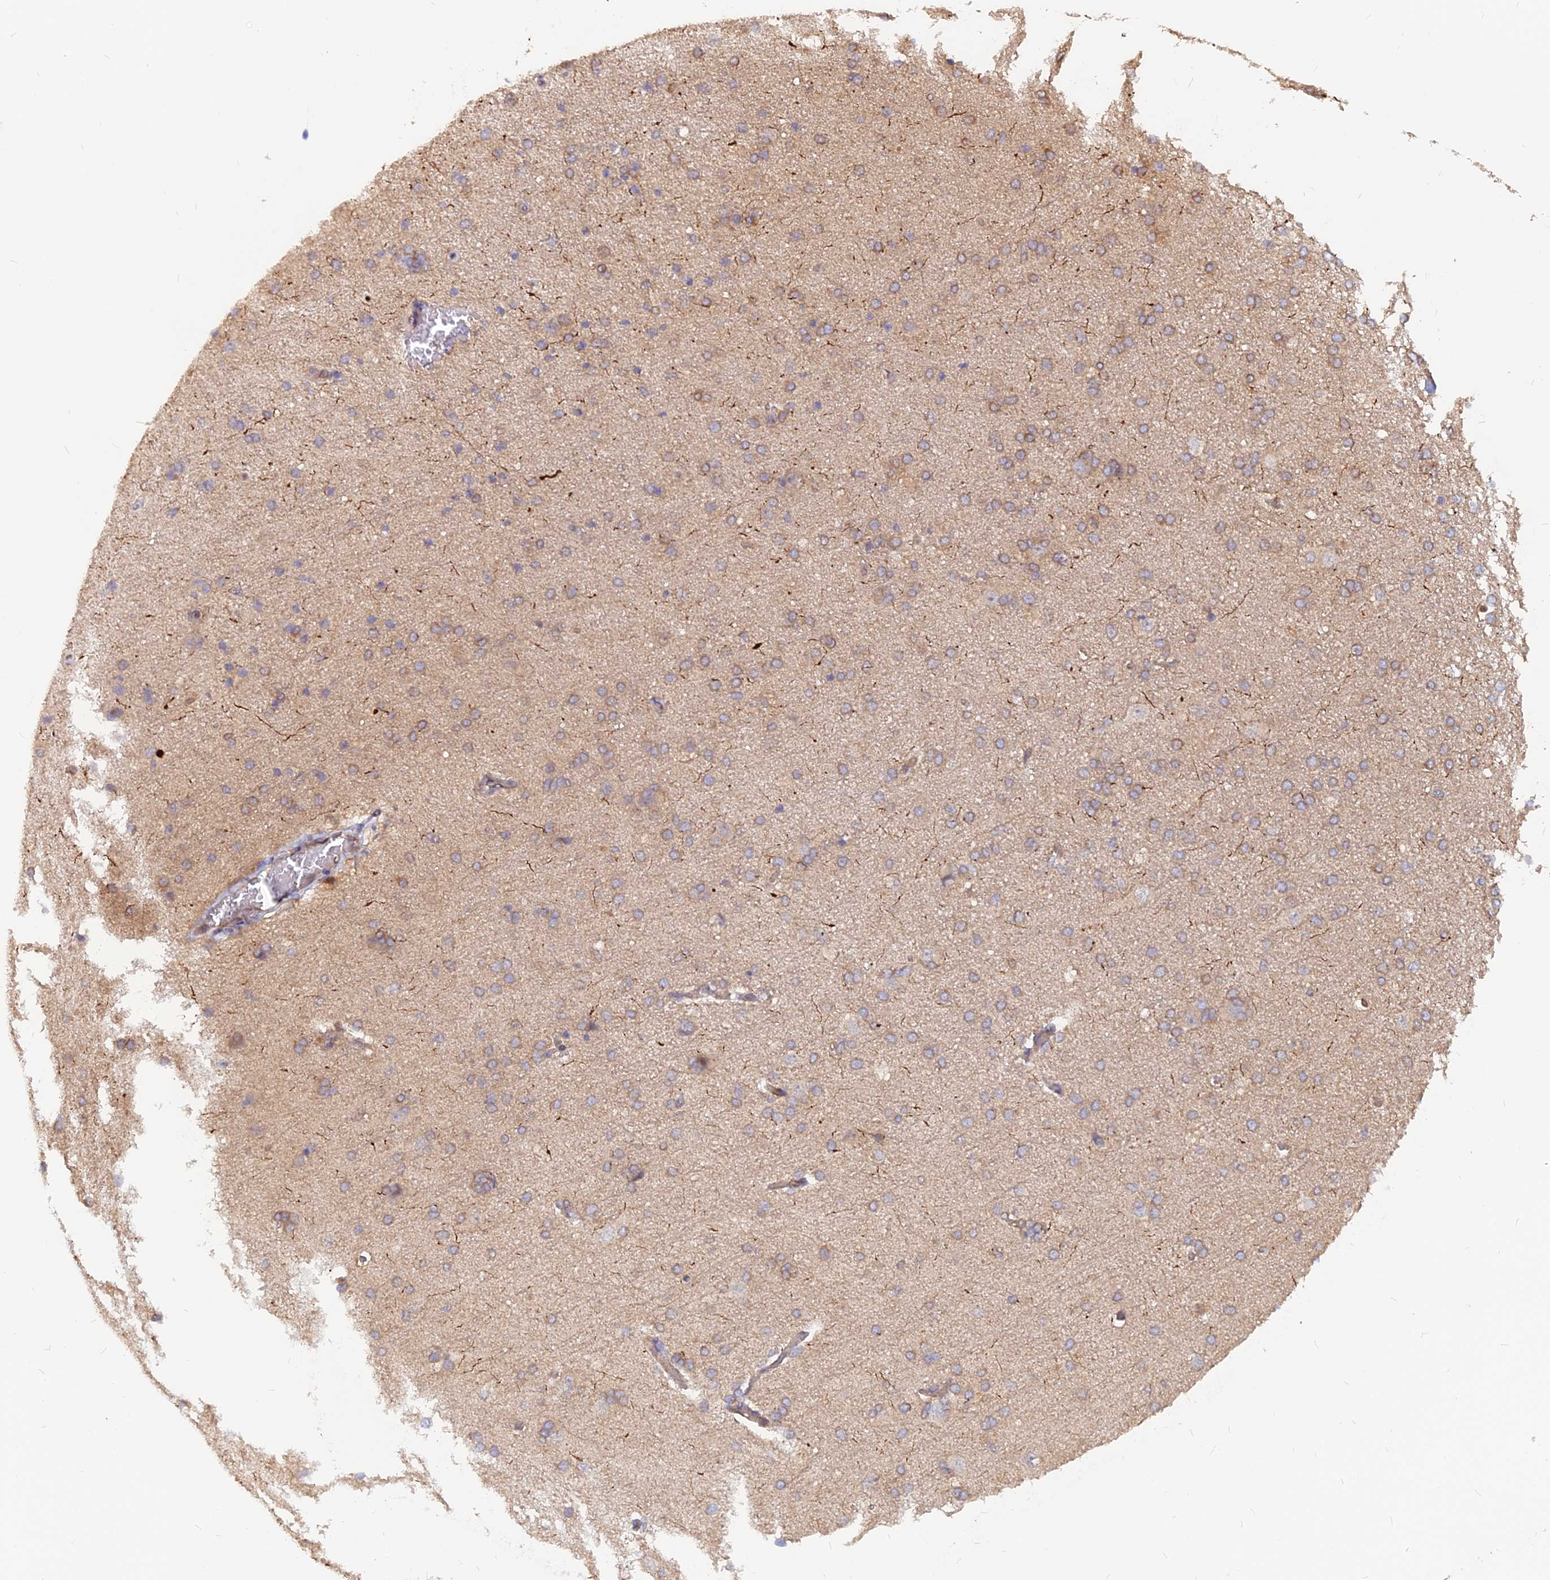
{"staining": {"intensity": "weak", "quantity": "25%-75%", "location": "cytoplasmic/membranous"}, "tissue": "cerebral cortex", "cell_type": "Endothelial cells", "image_type": "normal", "snomed": [{"axis": "morphology", "description": "Normal tissue, NOS"}, {"axis": "topography", "description": "Cerebral cortex"}], "caption": "The photomicrograph shows a brown stain indicating the presence of a protein in the cytoplasmic/membranous of endothelial cells in cerebral cortex. The protein of interest is shown in brown color, while the nuclei are stained blue.", "gene": "ARL2BP", "patient": {"sex": "male", "age": 62}}